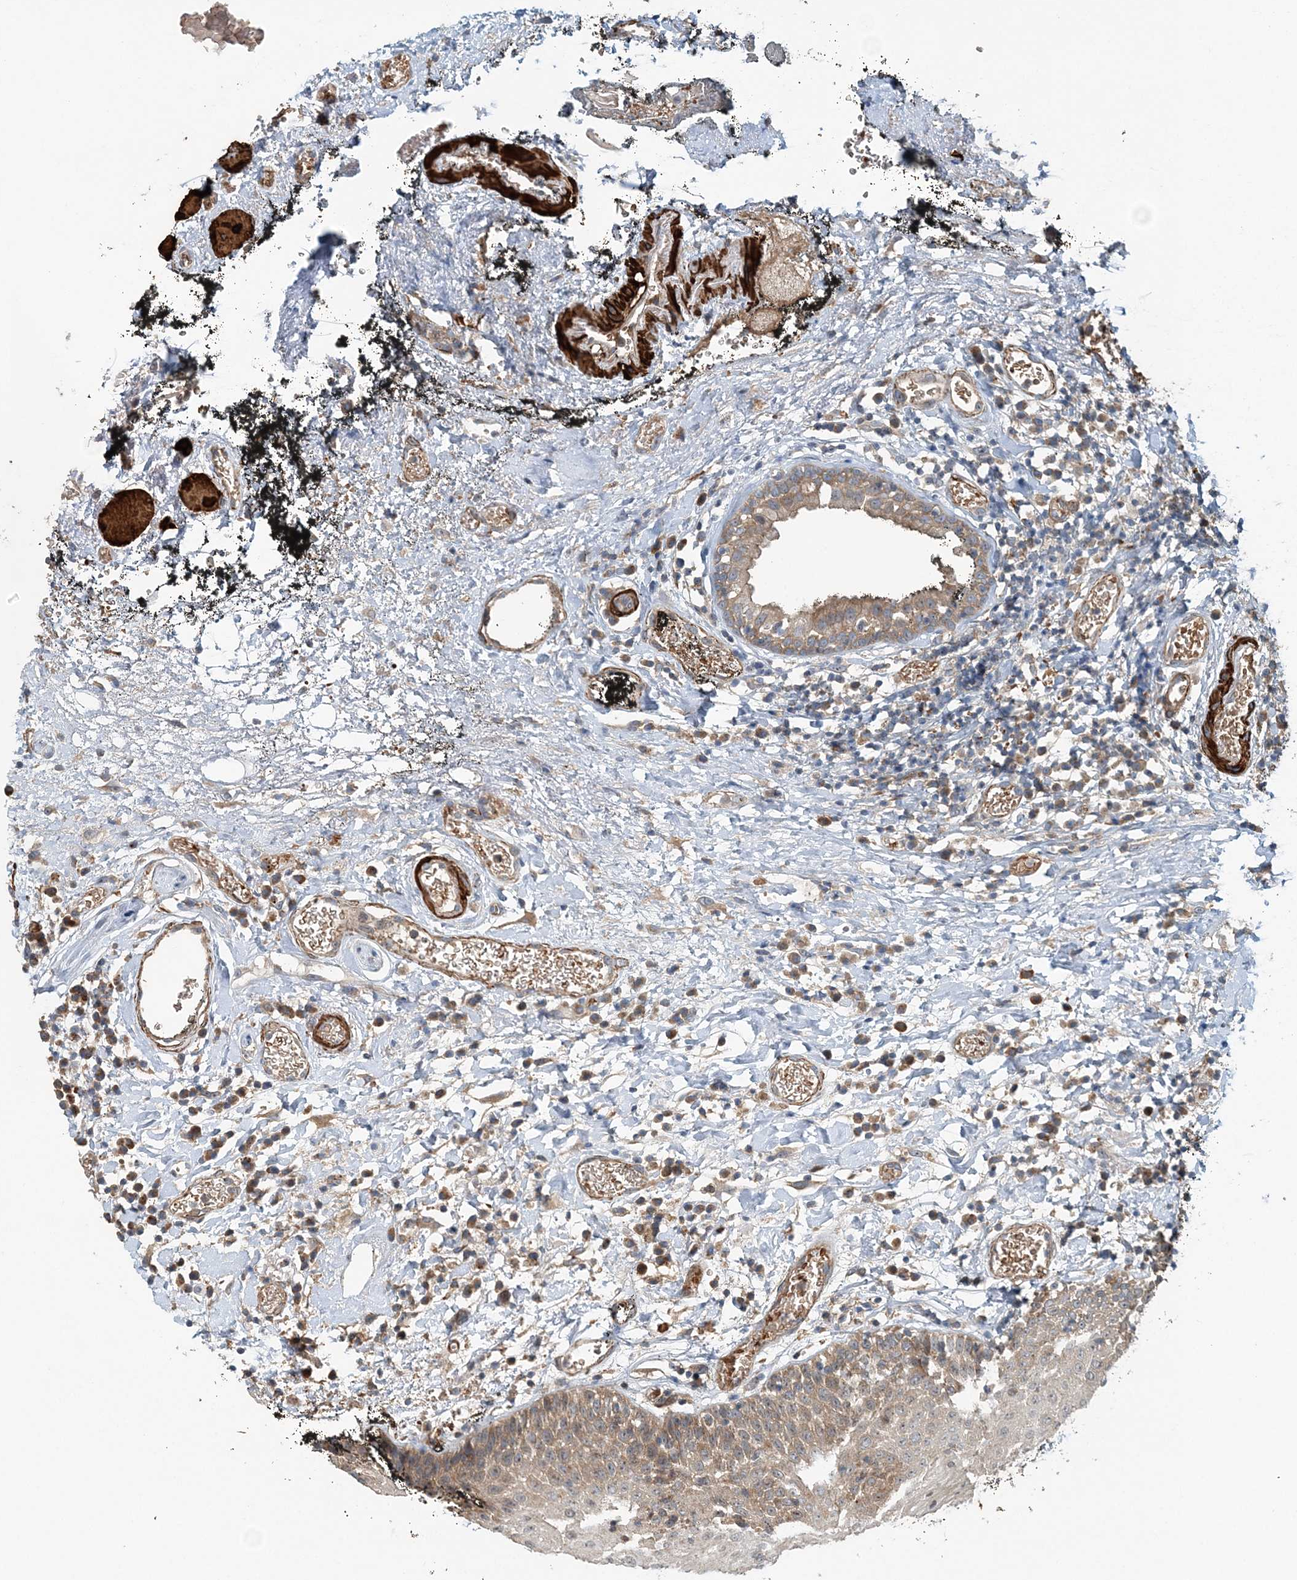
{"staining": {"intensity": "weak", "quantity": "25%-75%", "location": "cytoplasmic/membranous"}, "tissue": "oral mucosa", "cell_type": "Squamous epithelial cells", "image_type": "normal", "snomed": [{"axis": "morphology", "description": "Normal tissue, NOS"}, {"axis": "topography", "description": "Oral tissue"}], "caption": "Immunohistochemical staining of normal oral mucosa demonstrates low levels of weak cytoplasmic/membranous expression in about 25%-75% of squamous epithelial cells.", "gene": "TTI1", "patient": {"sex": "male", "age": 74}}